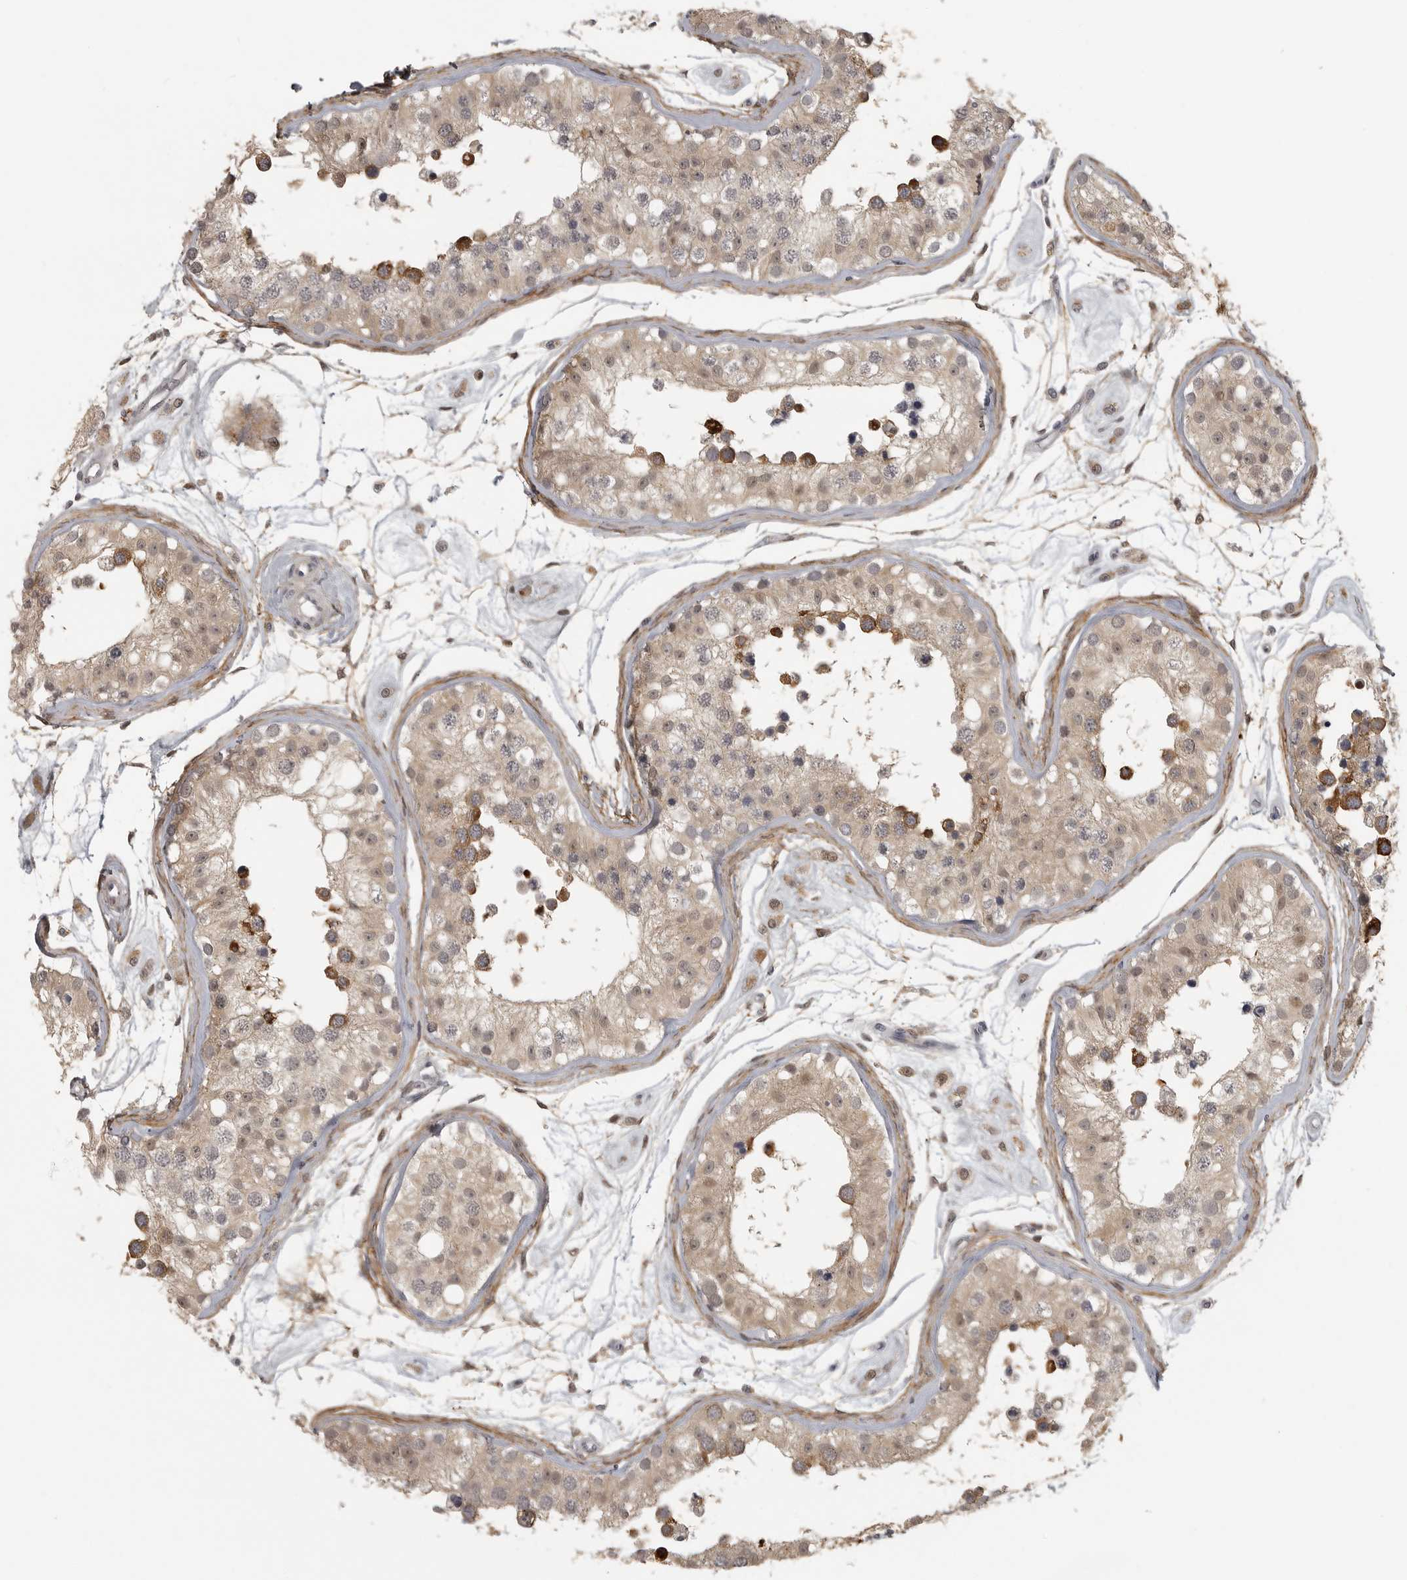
{"staining": {"intensity": "moderate", "quantity": ">75%", "location": "cytoplasmic/membranous"}, "tissue": "testis", "cell_type": "Cells in seminiferous ducts", "image_type": "normal", "snomed": [{"axis": "morphology", "description": "Normal tissue, NOS"}, {"axis": "morphology", "description": "Adenocarcinoma, metastatic, NOS"}, {"axis": "topography", "description": "Testis"}], "caption": "Unremarkable testis shows moderate cytoplasmic/membranous expression in approximately >75% of cells in seminiferous ducts.", "gene": "UROD", "patient": {"sex": "male", "age": 26}}